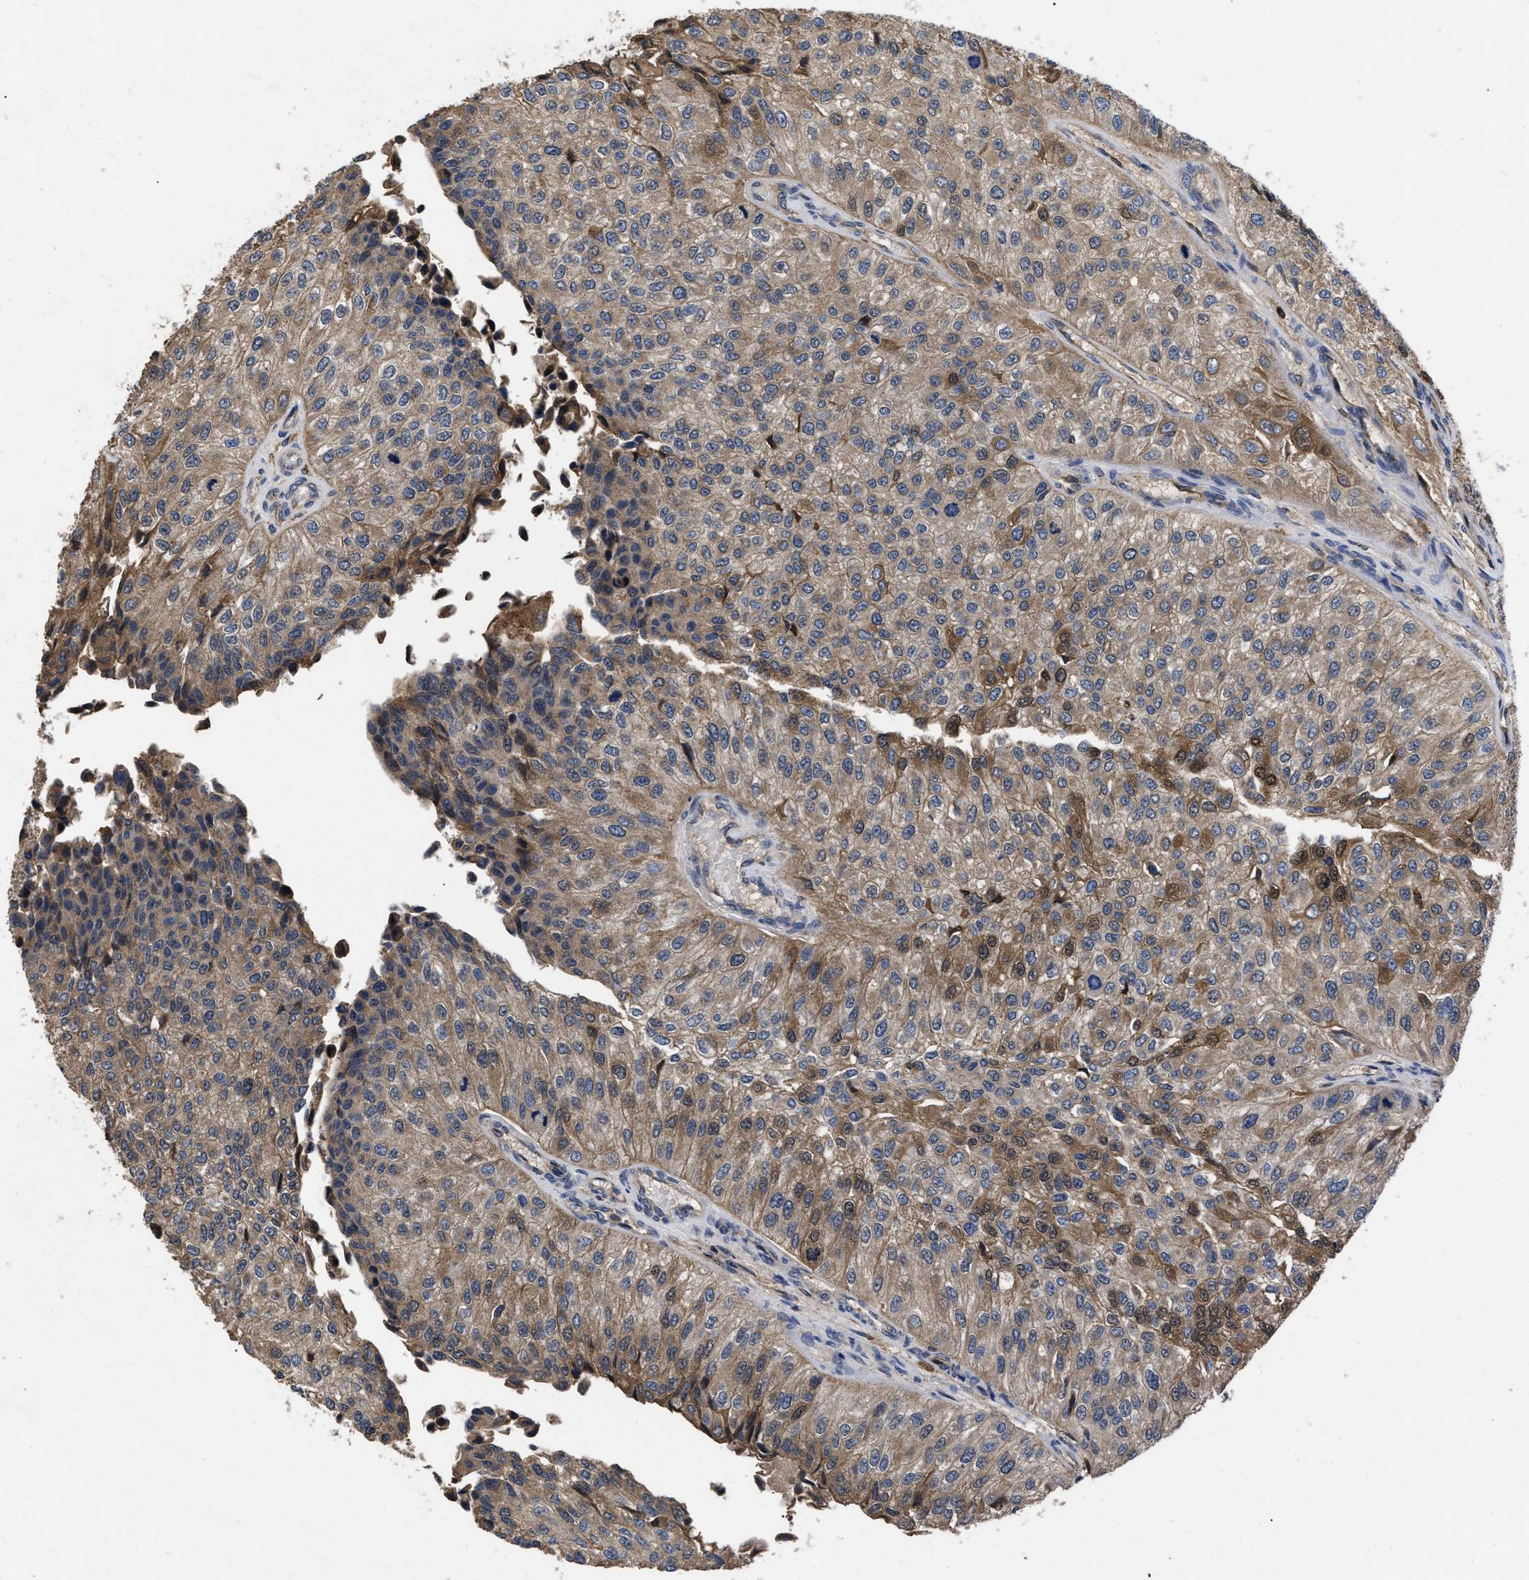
{"staining": {"intensity": "moderate", "quantity": ">75%", "location": "cytoplasmic/membranous"}, "tissue": "urothelial cancer", "cell_type": "Tumor cells", "image_type": "cancer", "snomed": [{"axis": "morphology", "description": "Urothelial carcinoma, High grade"}, {"axis": "topography", "description": "Kidney"}, {"axis": "topography", "description": "Urinary bladder"}], "caption": "Immunohistochemical staining of urothelial carcinoma (high-grade) demonstrates moderate cytoplasmic/membranous protein expression in about >75% of tumor cells.", "gene": "LRRC3", "patient": {"sex": "male", "age": 77}}